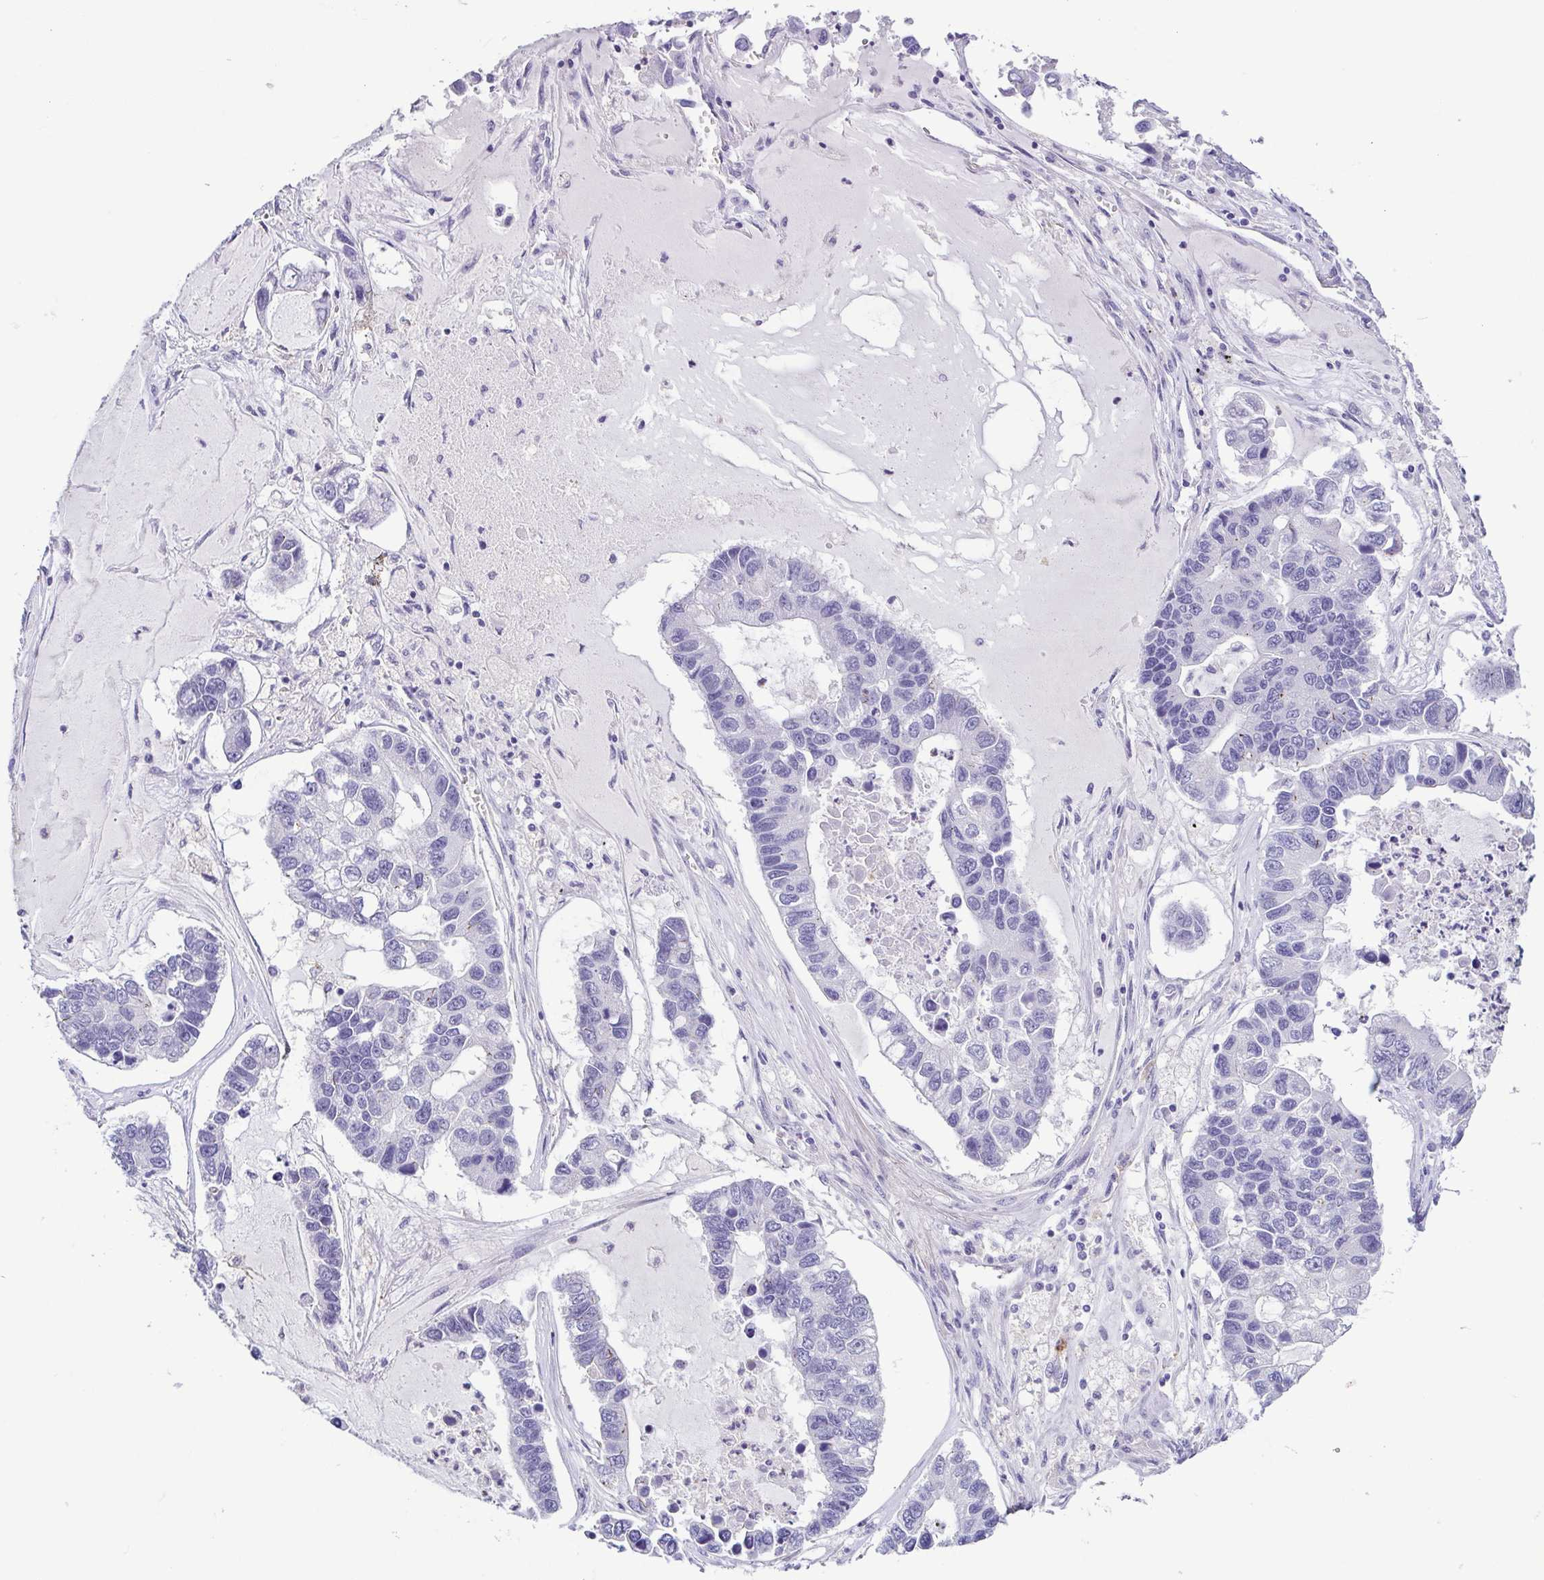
{"staining": {"intensity": "negative", "quantity": "none", "location": "none"}, "tissue": "lung cancer", "cell_type": "Tumor cells", "image_type": "cancer", "snomed": [{"axis": "morphology", "description": "Adenocarcinoma, NOS"}, {"axis": "topography", "description": "Bronchus"}, {"axis": "topography", "description": "Lung"}], "caption": "This is a micrograph of immunohistochemistry staining of lung cancer (adenocarcinoma), which shows no positivity in tumor cells.", "gene": "TERT", "patient": {"sex": "female", "age": 51}}